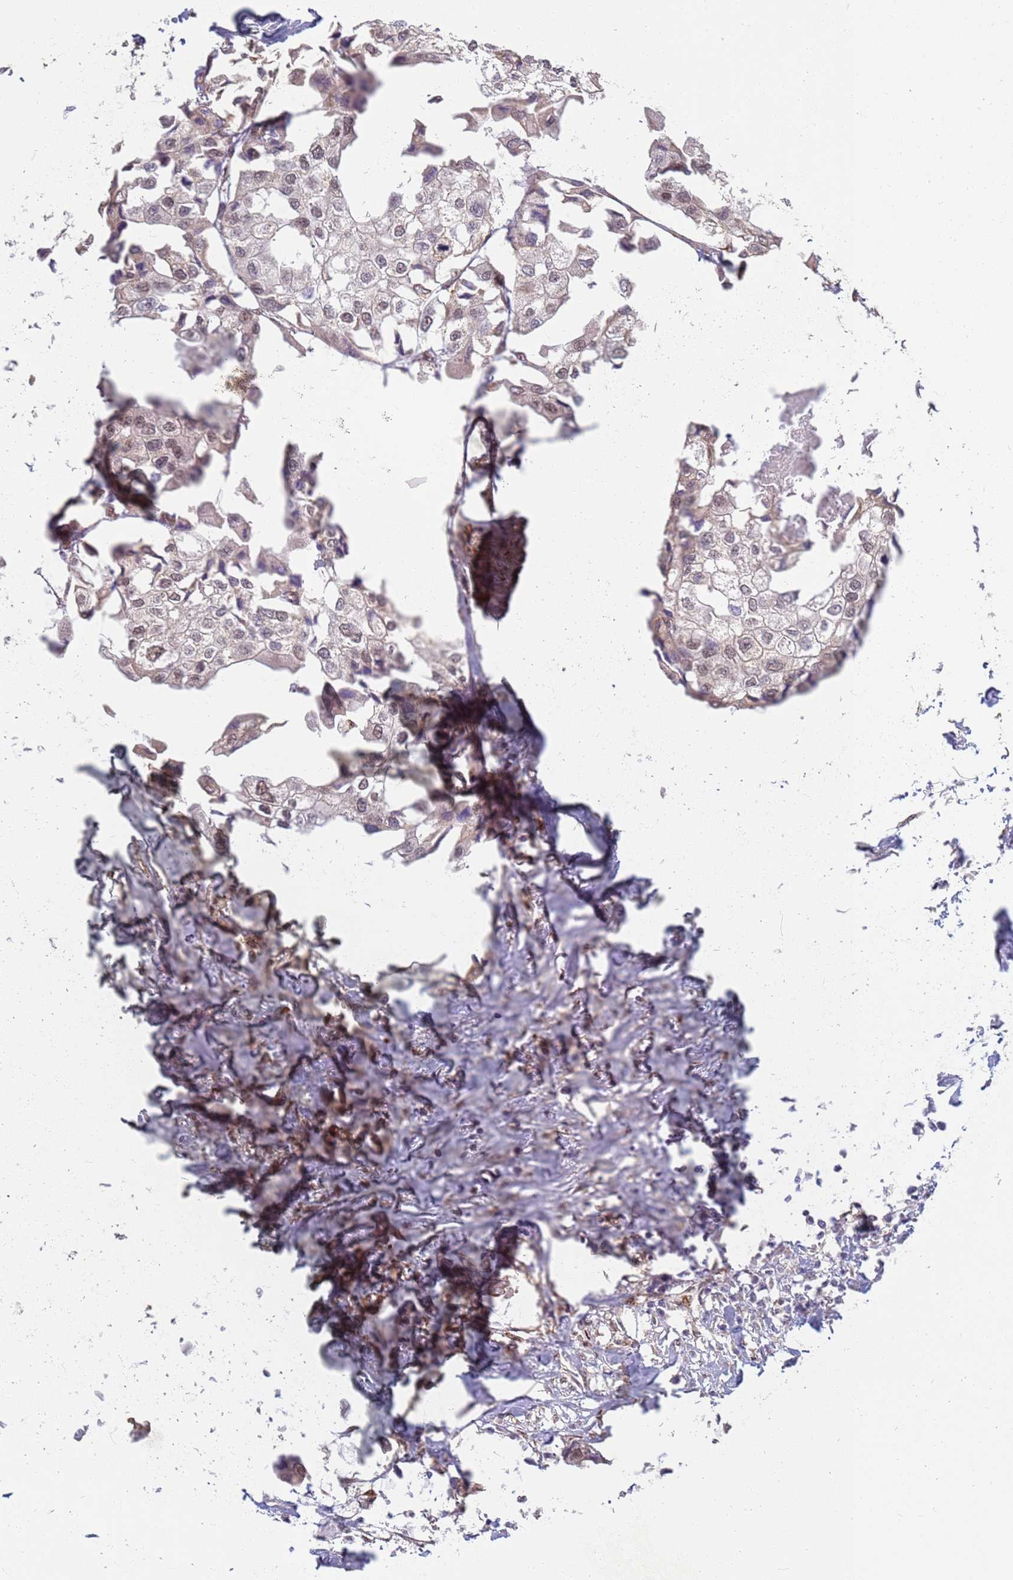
{"staining": {"intensity": "weak", "quantity": "<25%", "location": "nuclear"}, "tissue": "urothelial cancer", "cell_type": "Tumor cells", "image_type": "cancer", "snomed": [{"axis": "morphology", "description": "Urothelial carcinoma, High grade"}, {"axis": "topography", "description": "Urinary bladder"}], "caption": "High-grade urothelial carcinoma stained for a protein using immunohistochemistry (IHC) demonstrates no positivity tumor cells.", "gene": "CEP170", "patient": {"sex": "male", "age": 64}}